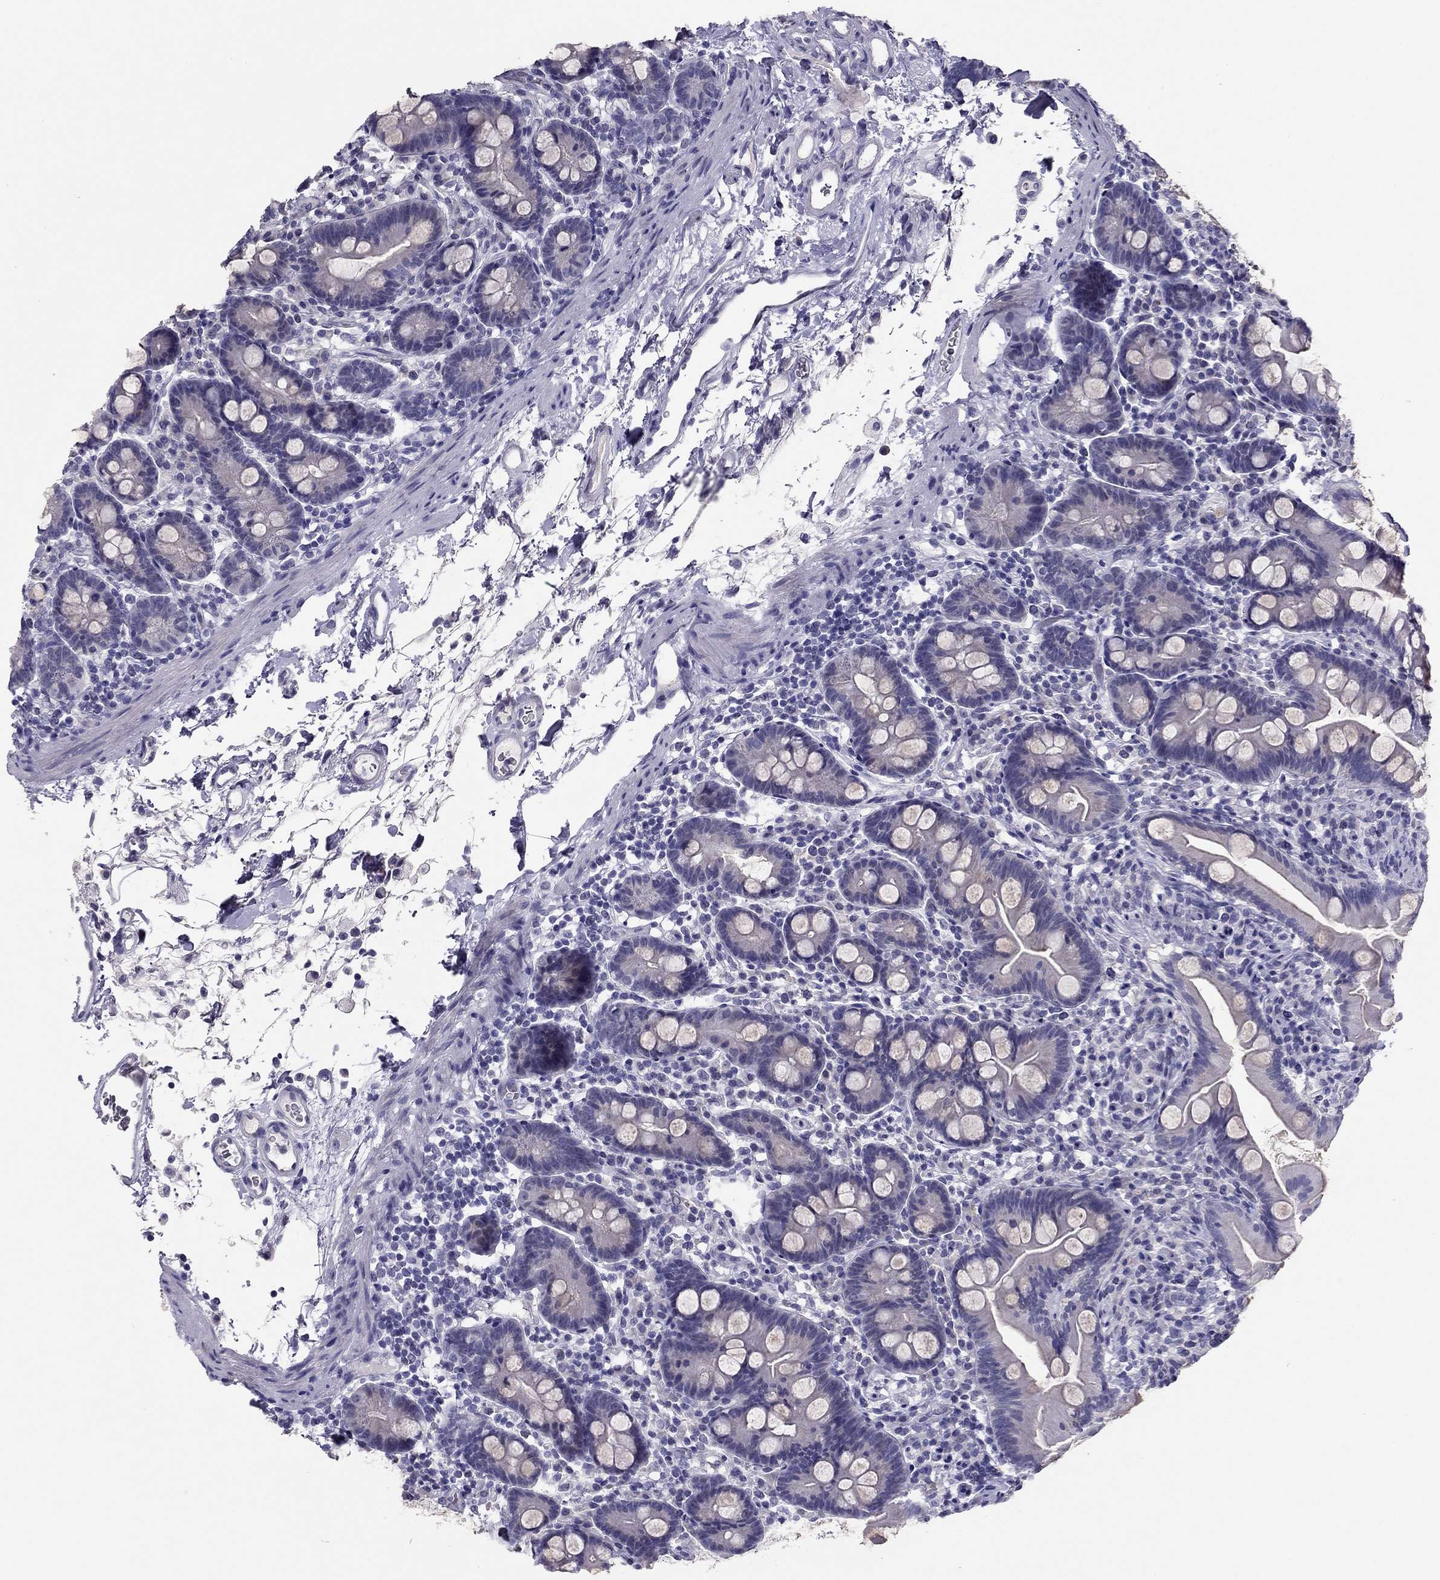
{"staining": {"intensity": "negative", "quantity": "none", "location": "none"}, "tissue": "small intestine", "cell_type": "Glandular cells", "image_type": "normal", "snomed": [{"axis": "morphology", "description": "Normal tissue, NOS"}, {"axis": "topography", "description": "Small intestine"}], "caption": "DAB immunohistochemical staining of unremarkable human small intestine displays no significant staining in glandular cells.", "gene": "RHO", "patient": {"sex": "female", "age": 44}}